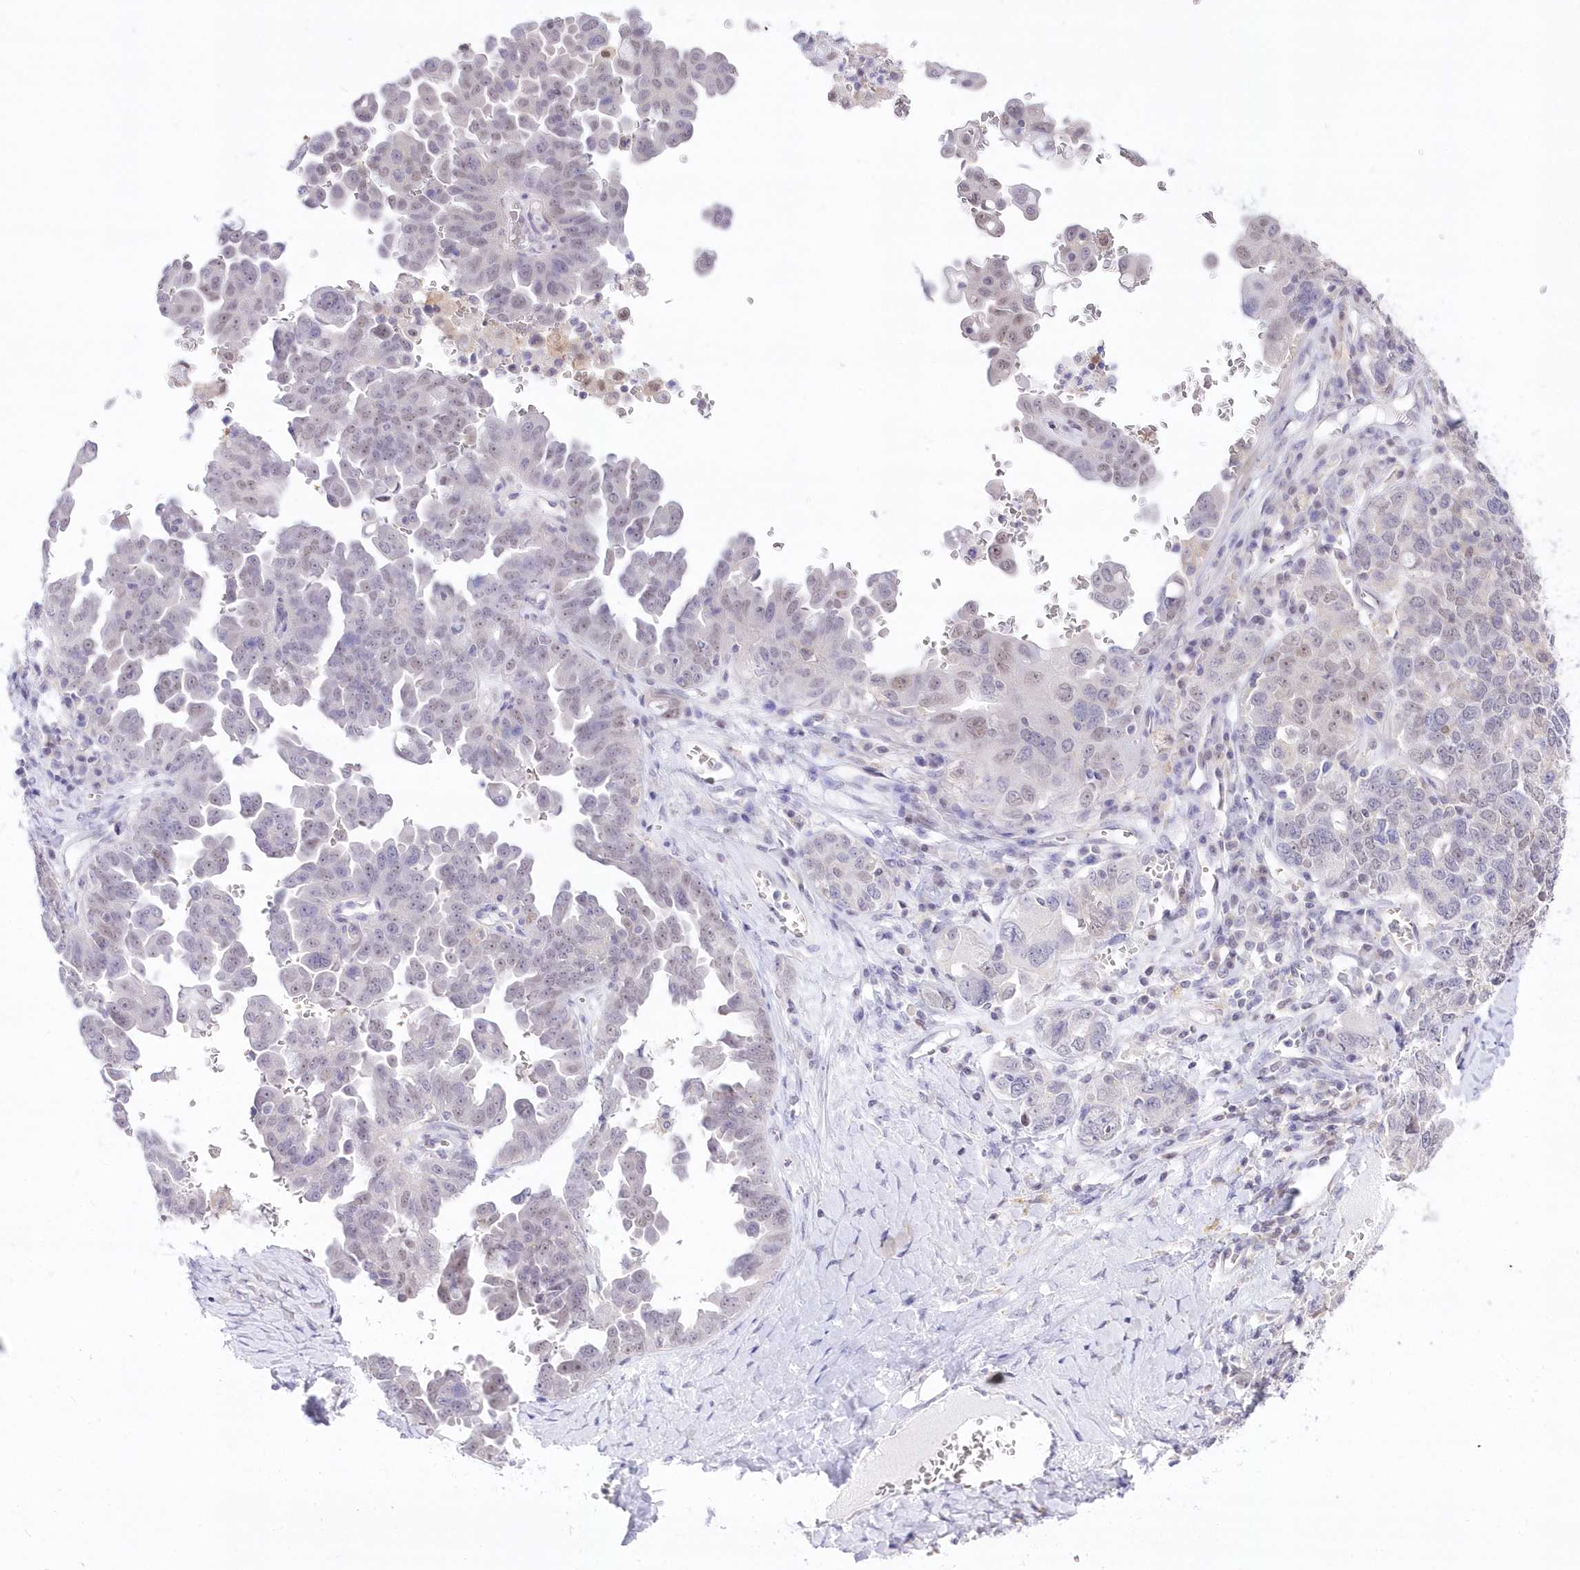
{"staining": {"intensity": "weak", "quantity": "<25%", "location": "nuclear"}, "tissue": "ovarian cancer", "cell_type": "Tumor cells", "image_type": "cancer", "snomed": [{"axis": "morphology", "description": "Carcinoma, endometroid"}, {"axis": "topography", "description": "Ovary"}], "caption": "This is an immunohistochemistry micrograph of ovarian endometroid carcinoma. There is no staining in tumor cells.", "gene": "UBA6", "patient": {"sex": "female", "age": 62}}